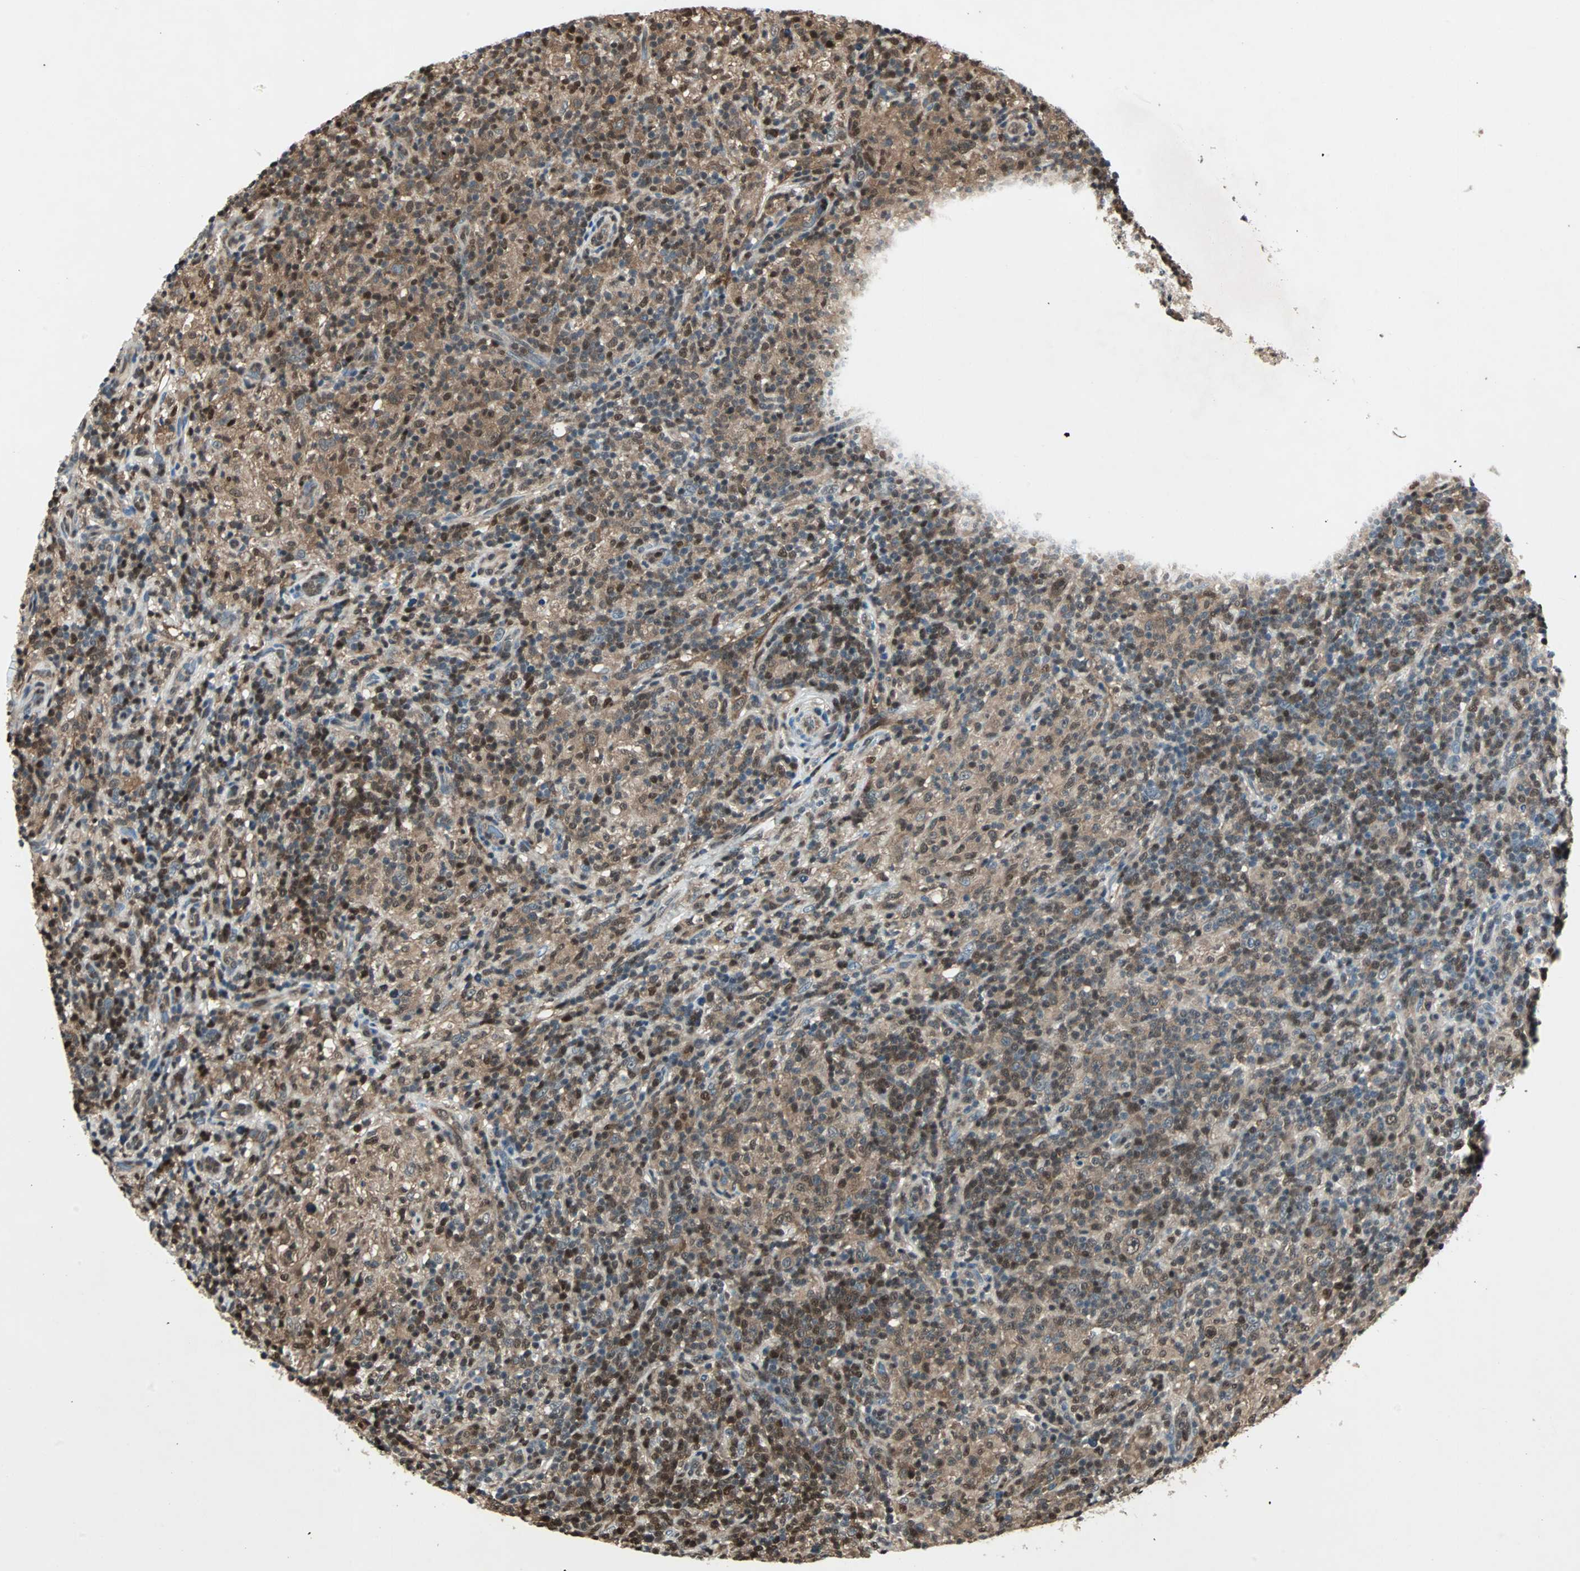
{"staining": {"intensity": "moderate", "quantity": ">75%", "location": "cytoplasmic/membranous"}, "tissue": "lymphoma", "cell_type": "Tumor cells", "image_type": "cancer", "snomed": [{"axis": "morphology", "description": "Hodgkin's disease, NOS"}, {"axis": "topography", "description": "Lymph node"}], "caption": "Immunohistochemistry image of human Hodgkin's disease stained for a protein (brown), which displays medium levels of moderate cytoplasmic/membranous expression in approximately >75% of tumor cells.", "gene": "ACLY", "patient": {"sex": "male", "age": 70}}